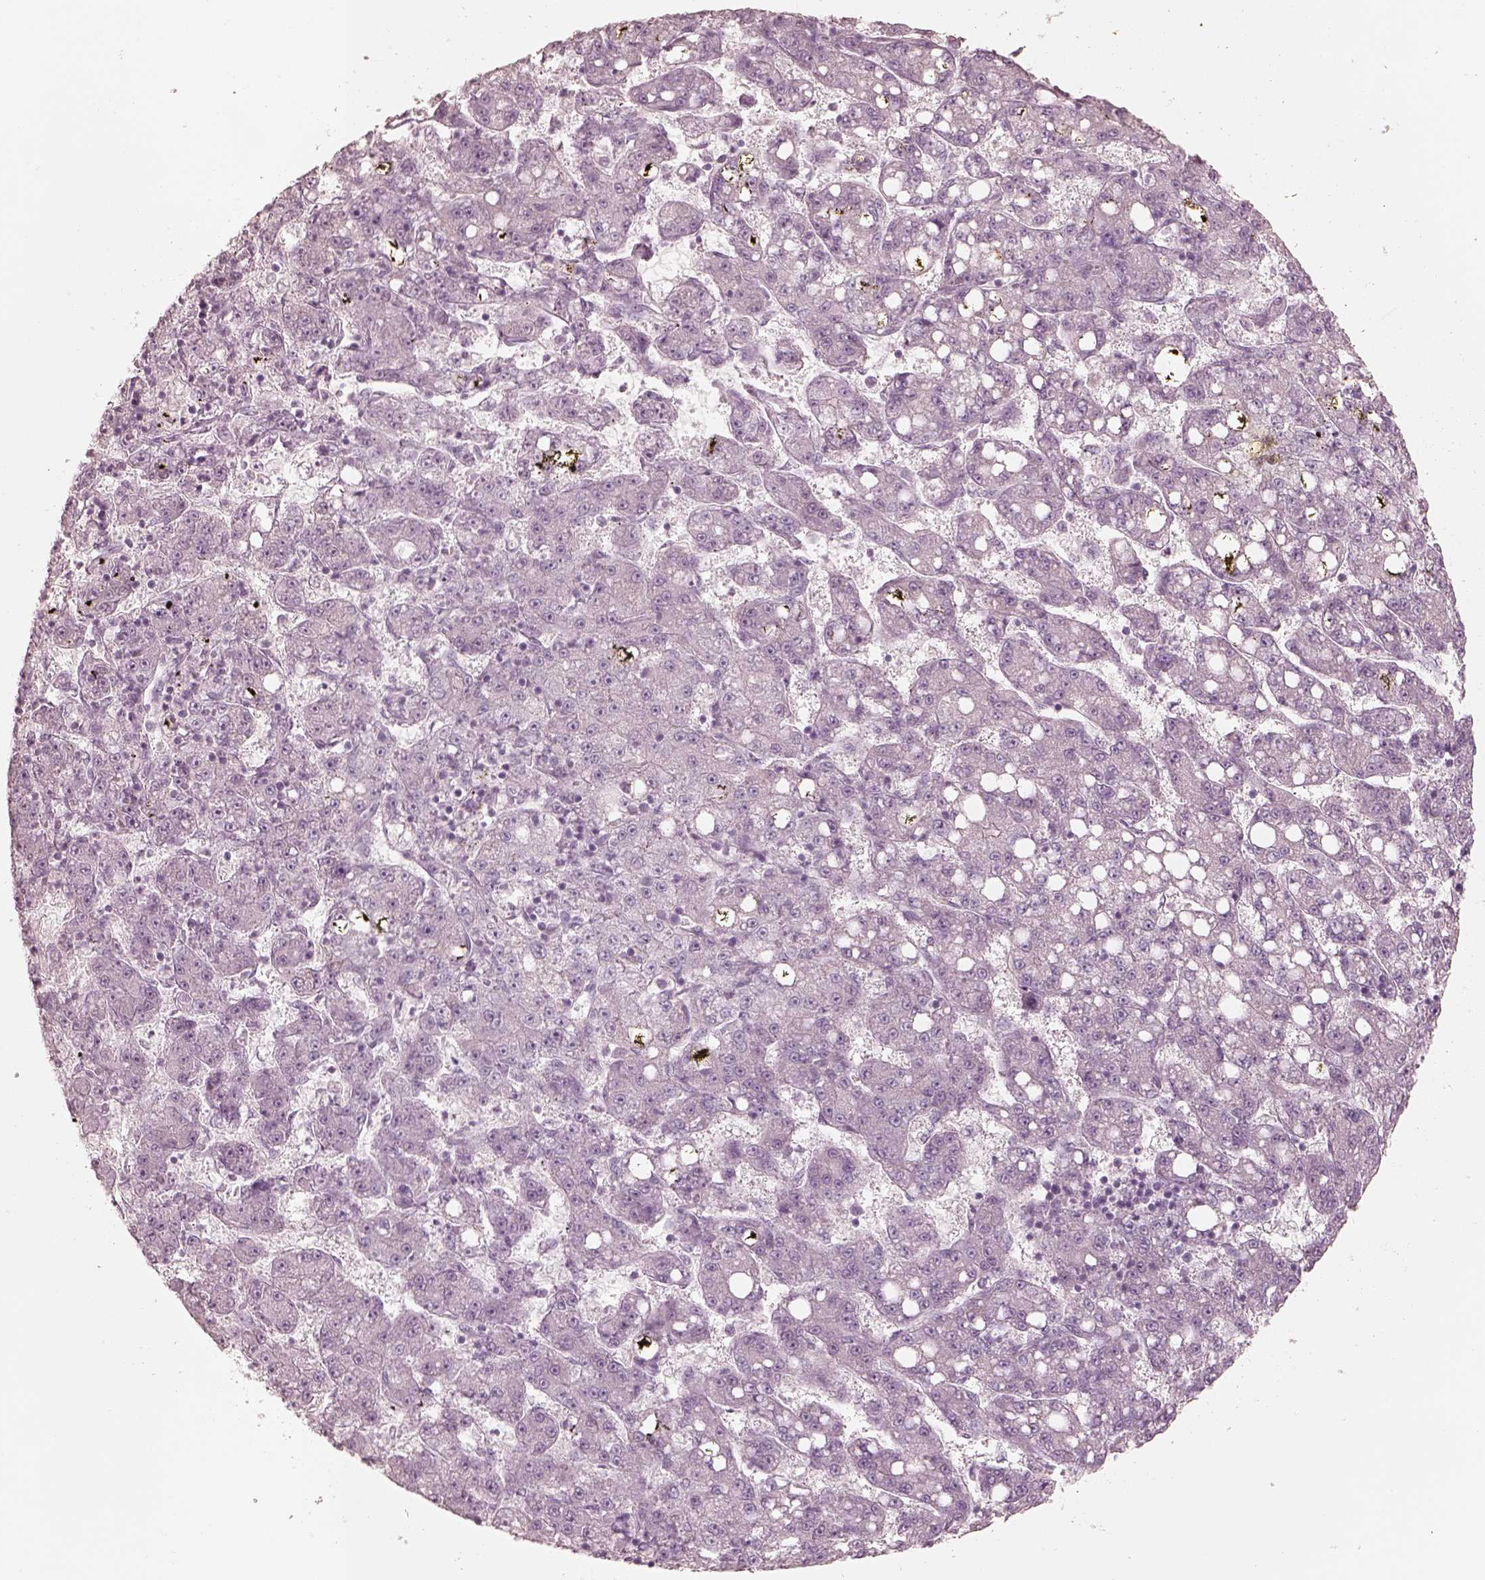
{"staining": {"intensity": "negative", "quantity": "none", "location": "none"}, "tissue": "liver cancer", "cell_type": "Tumor cells", "image_type": "cancer", "snomed": [{"axis": "morphology", "description": "Carcinoma, Hepatocellular, NOS"}, {"axis": "topography", "description": "Liver"}], "caption": "Photomicrograph shows no protein staining in tumor cells of liver hepatocellular carcinoma tissue. (DAB immunohistochemistry, high magnification).", "gene": "RAB3C", "patient": {"sex": "female", "age": 65}}